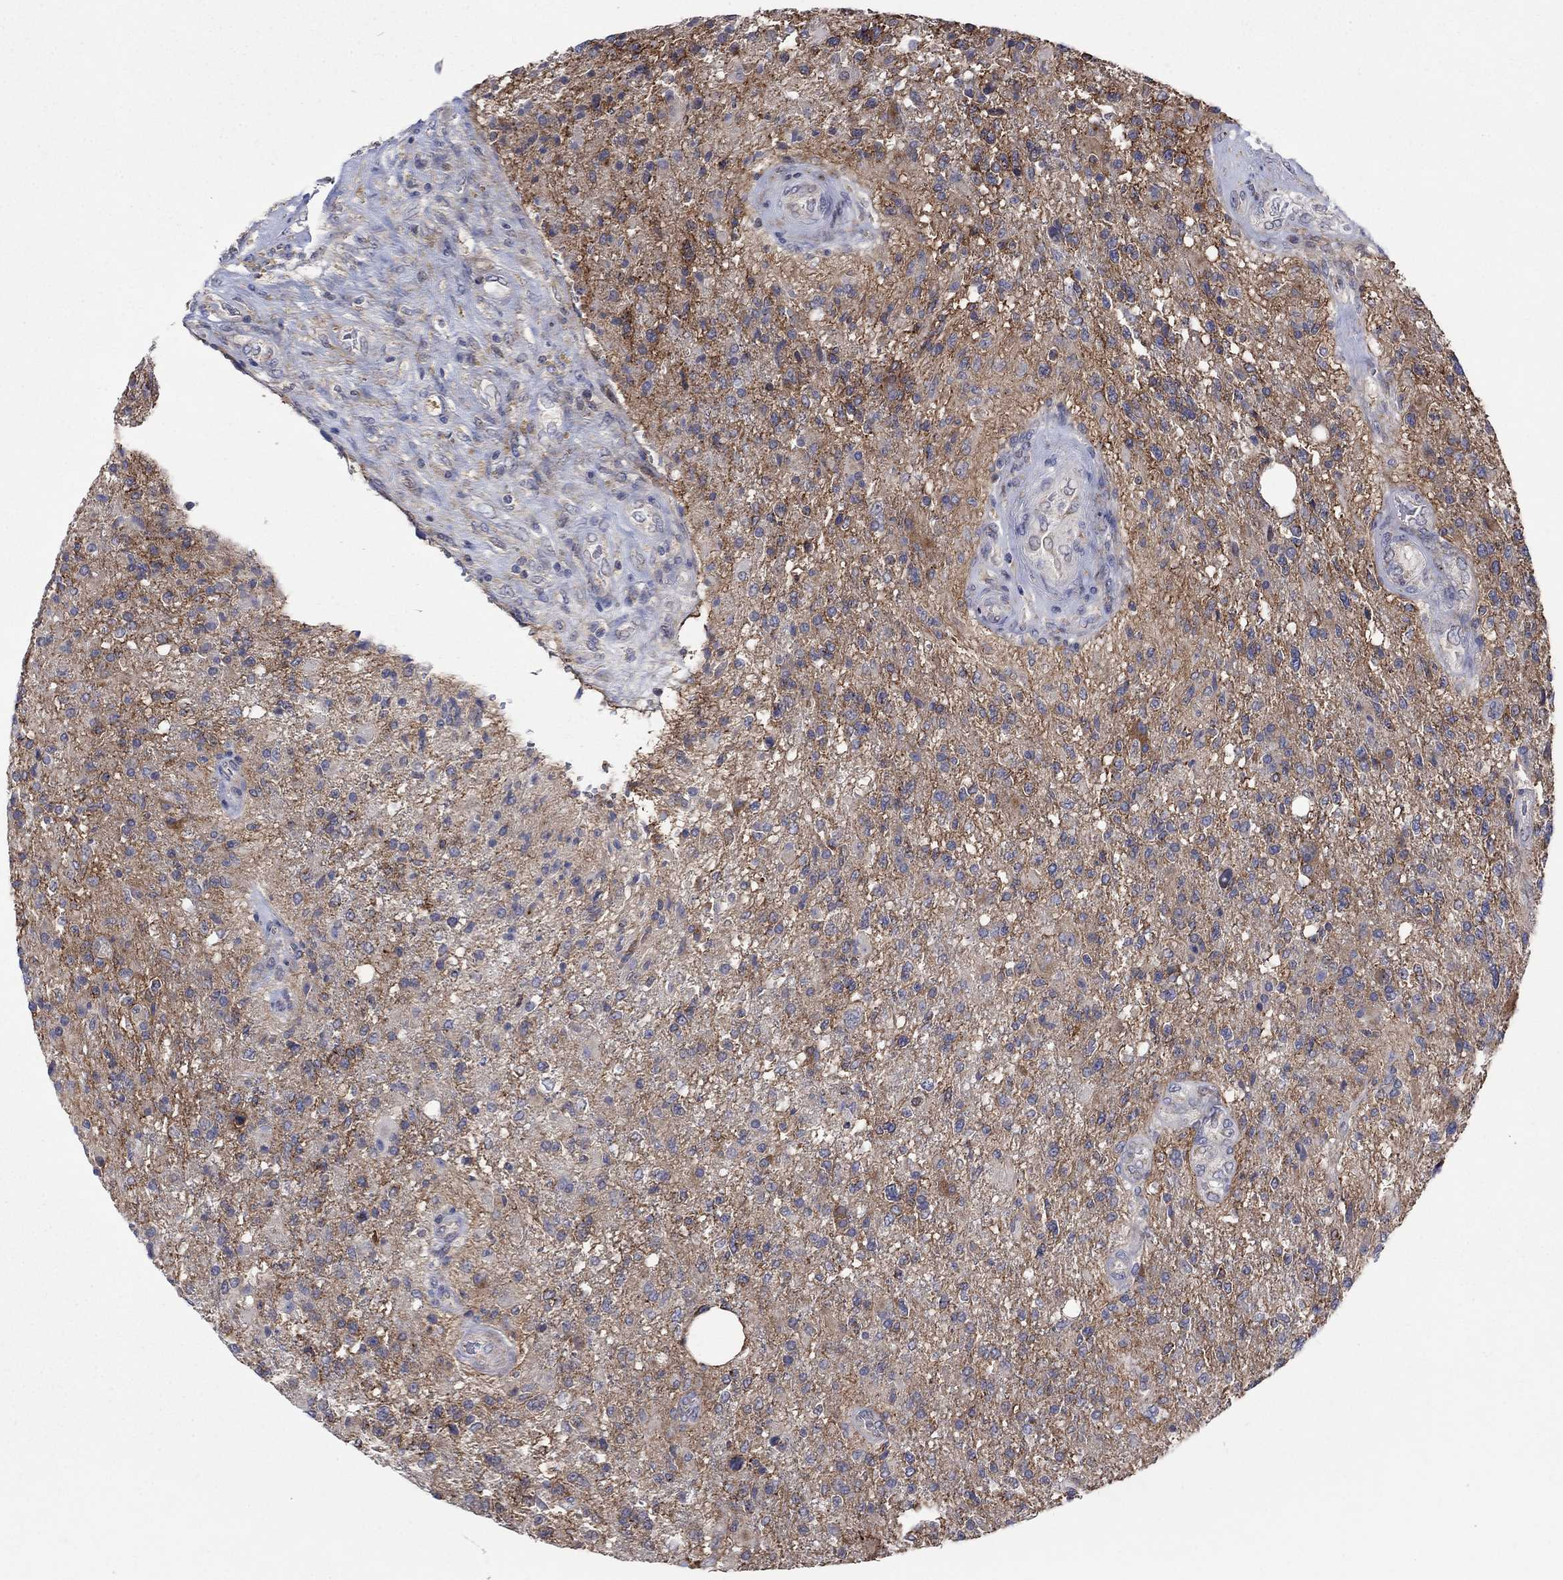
{"staining": {"intensity": "strong", "quantity": "25%-75%", "location": "cytoplasmic/membranous"}, "tissue": "glioma", "cell_type": "Tumor cells", "image_type": "cancer", "snomed": [{"axis": "morphology", "description": "Glioma, malignant, High grade"}, {"axis": "topography", "description": "Brain"}], "caption": "Human malignant glioma (high-grade) stained with a brown dye displays strong cytoplasmic/membranous positive expression in about 25%-75% of tumor cells.", "gene": "SLC35F2", "patient": {"sex": "male", "age": 56}}